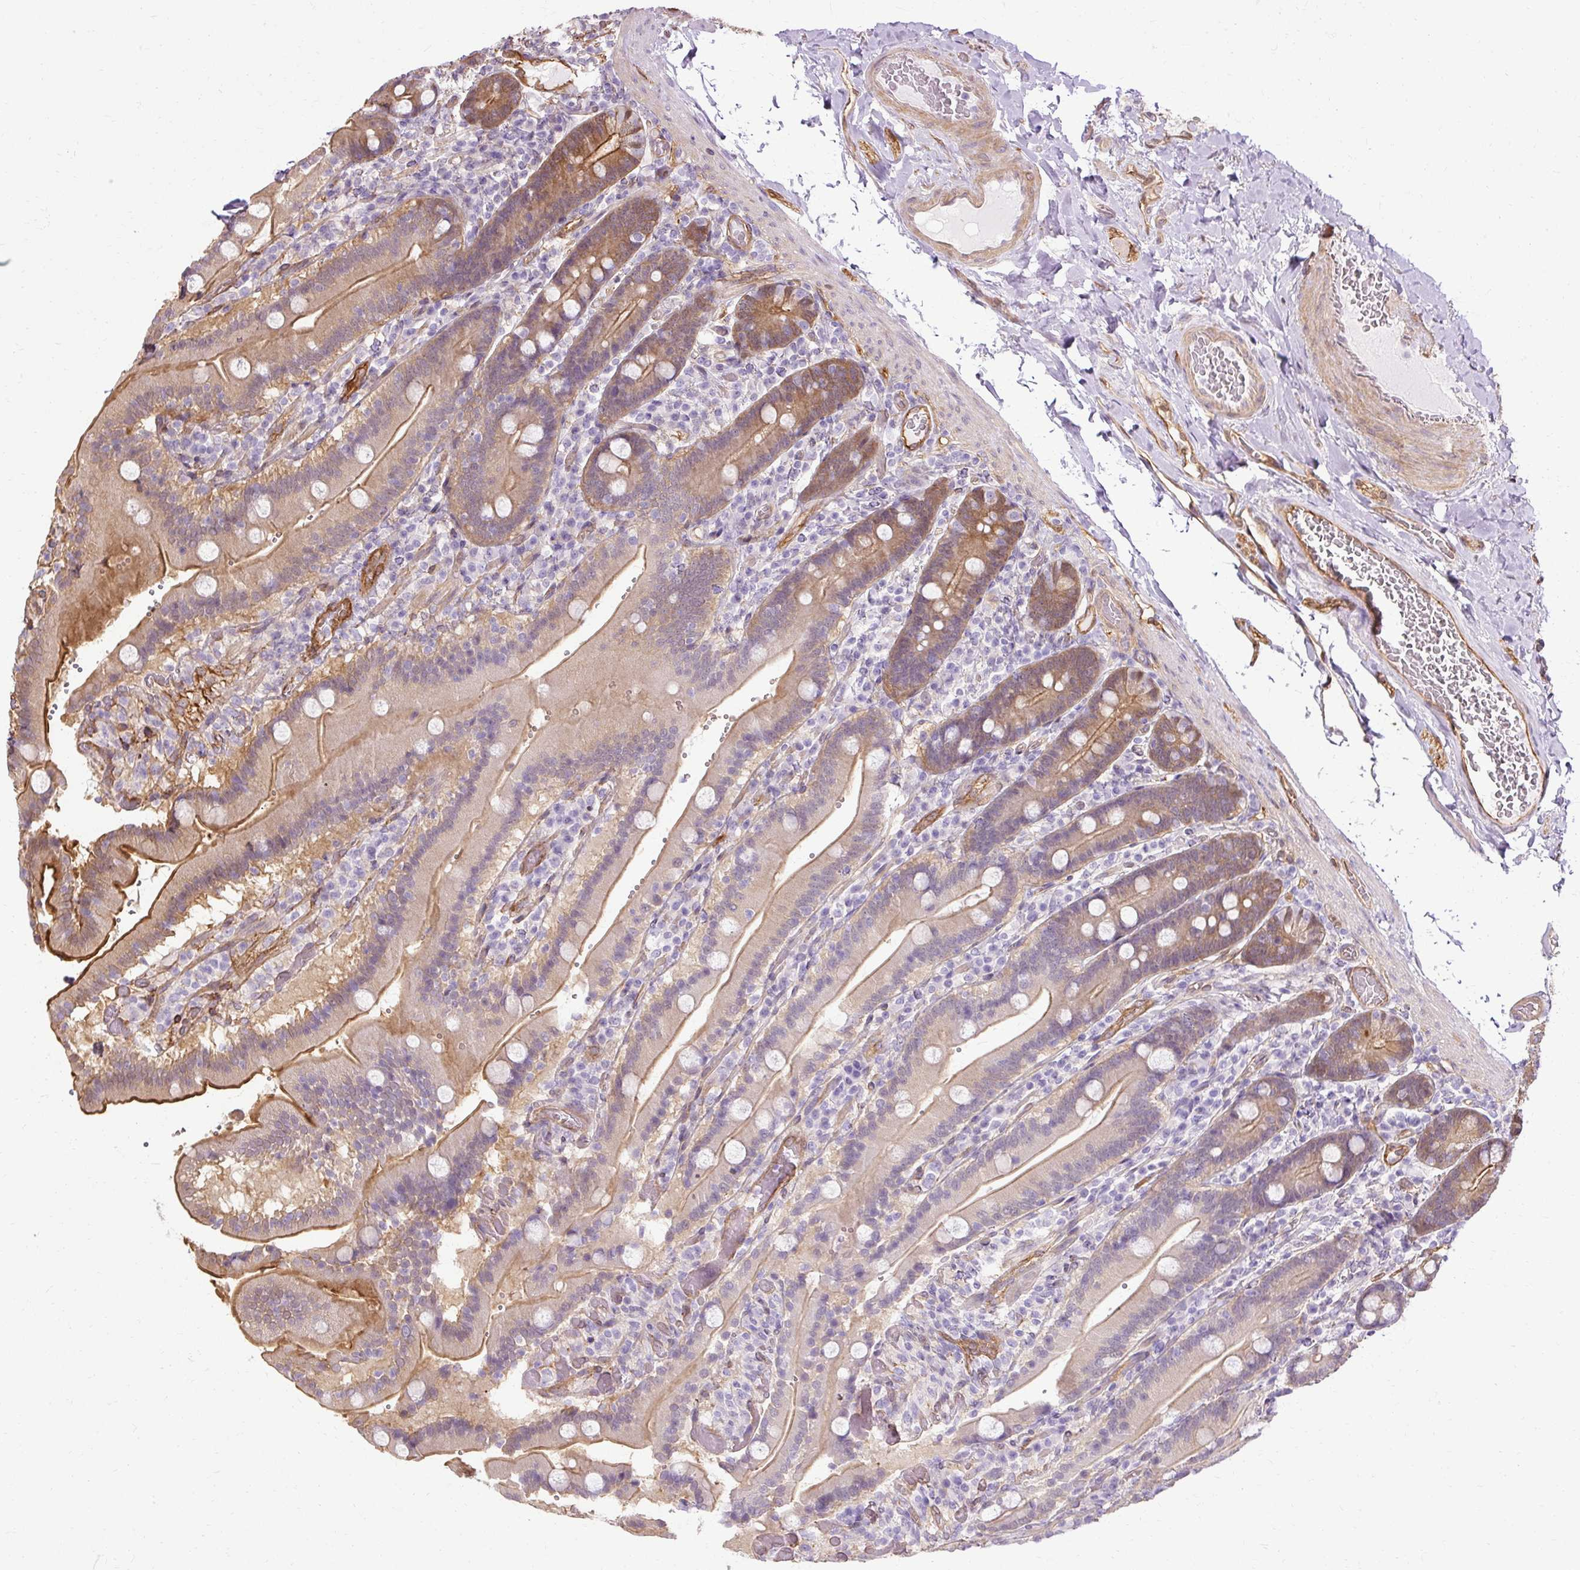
{"staining": {"intensity": "moderate", "quantity": ">75%", "location": "cytoplasmic/membranous"}, "tissue": "duodenum", "cell_type": "Glandular cells", "image_type": "normal", "snomed": [{"axis": "morphology", "description": "Normal tissue, NOS"}, {"axis": "topography", "description": "Duodenum"}], "caption": "Glandular cells demonstrate medium levels of moderate cytoplasmic/membranous expression in about >75% of cells in normal duodenum.", "gene": "CNN3", "patient": {"sex": "female", "age": 62}}